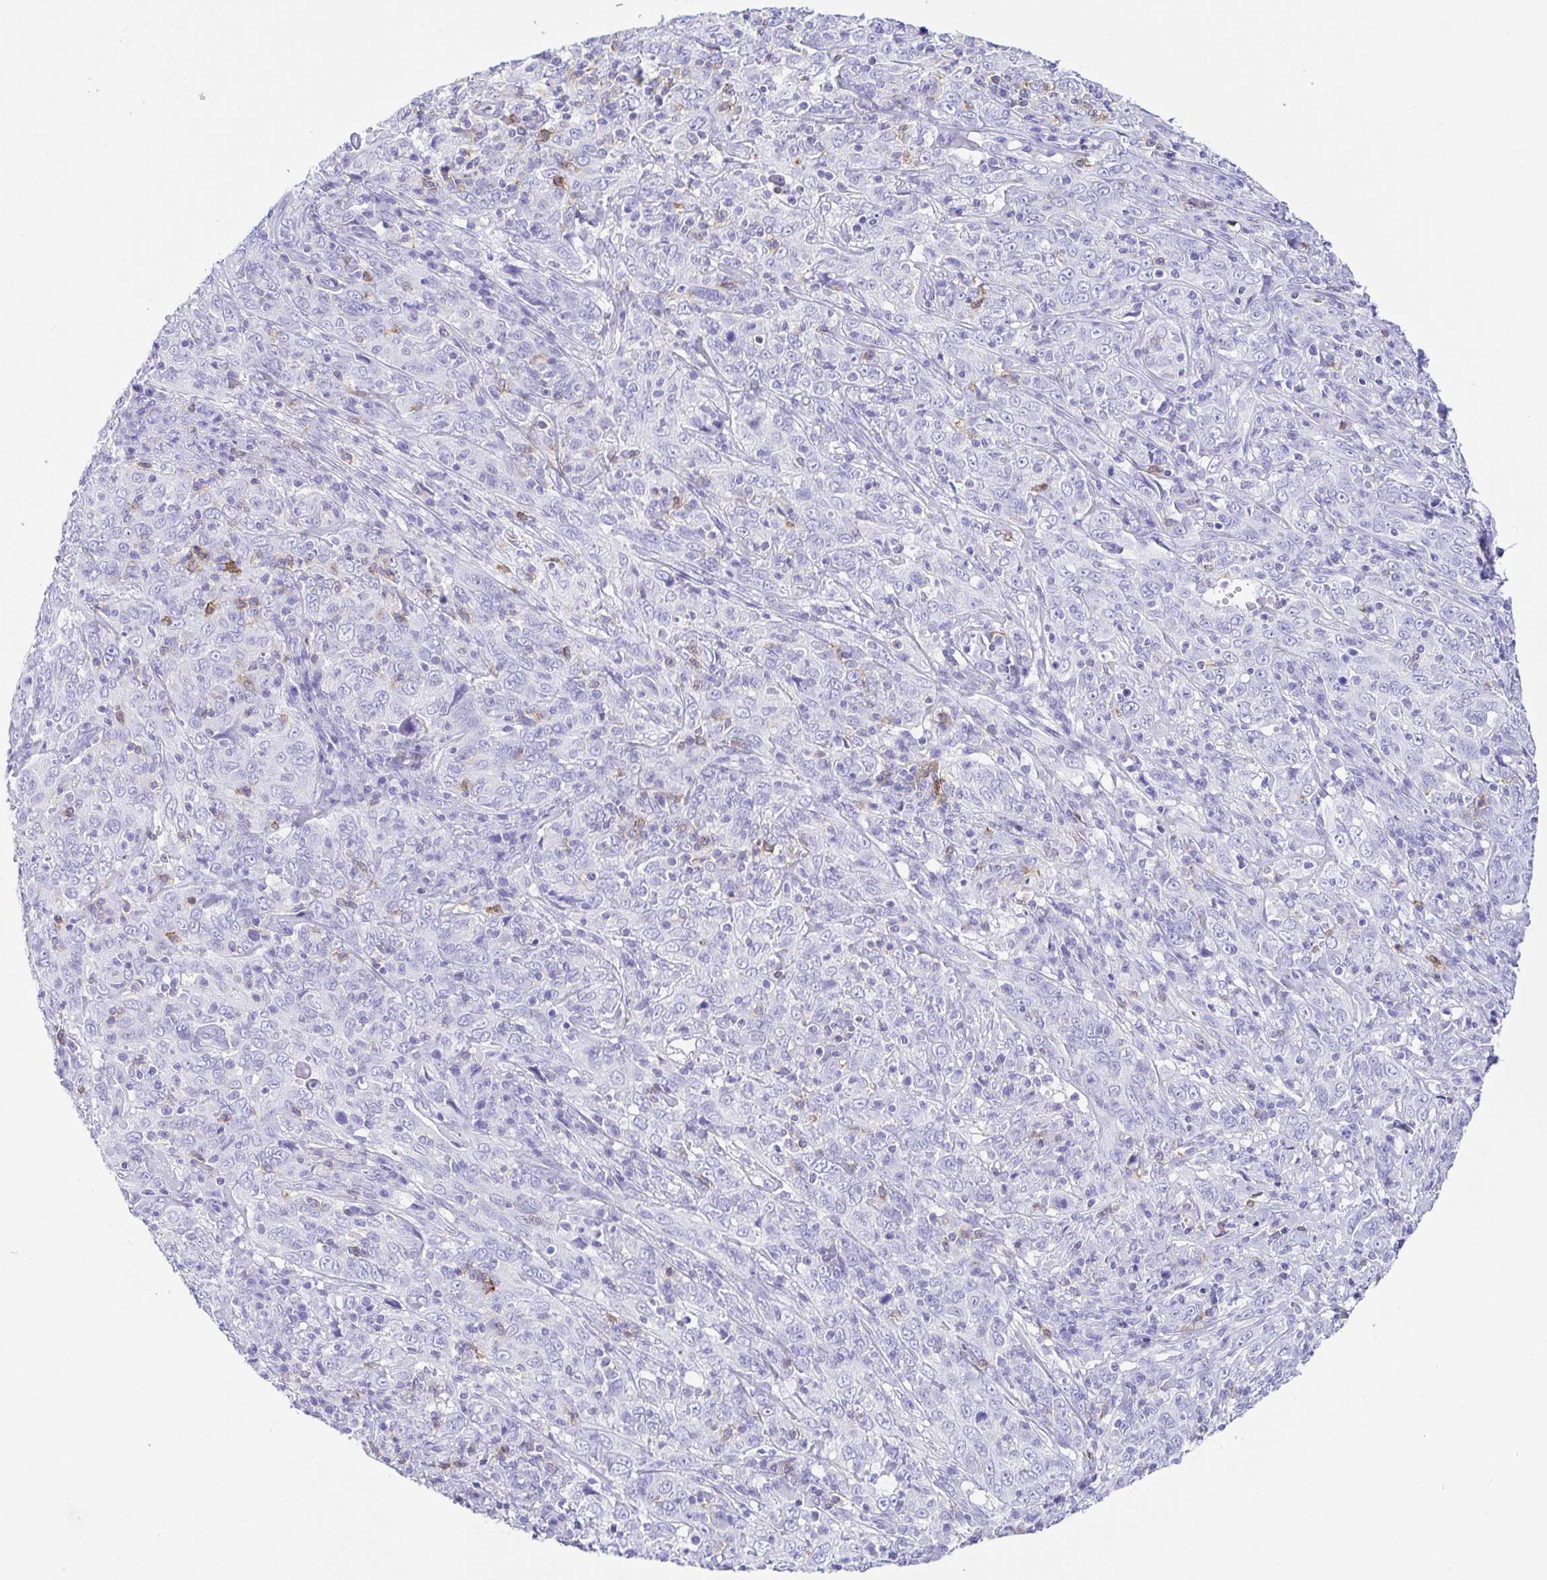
{"staining": {"intensity": "negative", "quantity": "none", "location": "none"}, "tissue": "cervical cancer", "cell_type": "Tumor cells", "image_type": "cancer", "snomed": [{"axis": "morphology", "description": "Squamous cell carcinoma, NOS"}, {"axis": "topography", "description": "Cervix"}], "caption": "Cervical squamous cell carcinoma was stained to show a protein in brown. There is no significant expression in tumor cells.", "gene": "CD5", "patient": {"sex": "female", "age": 46}}